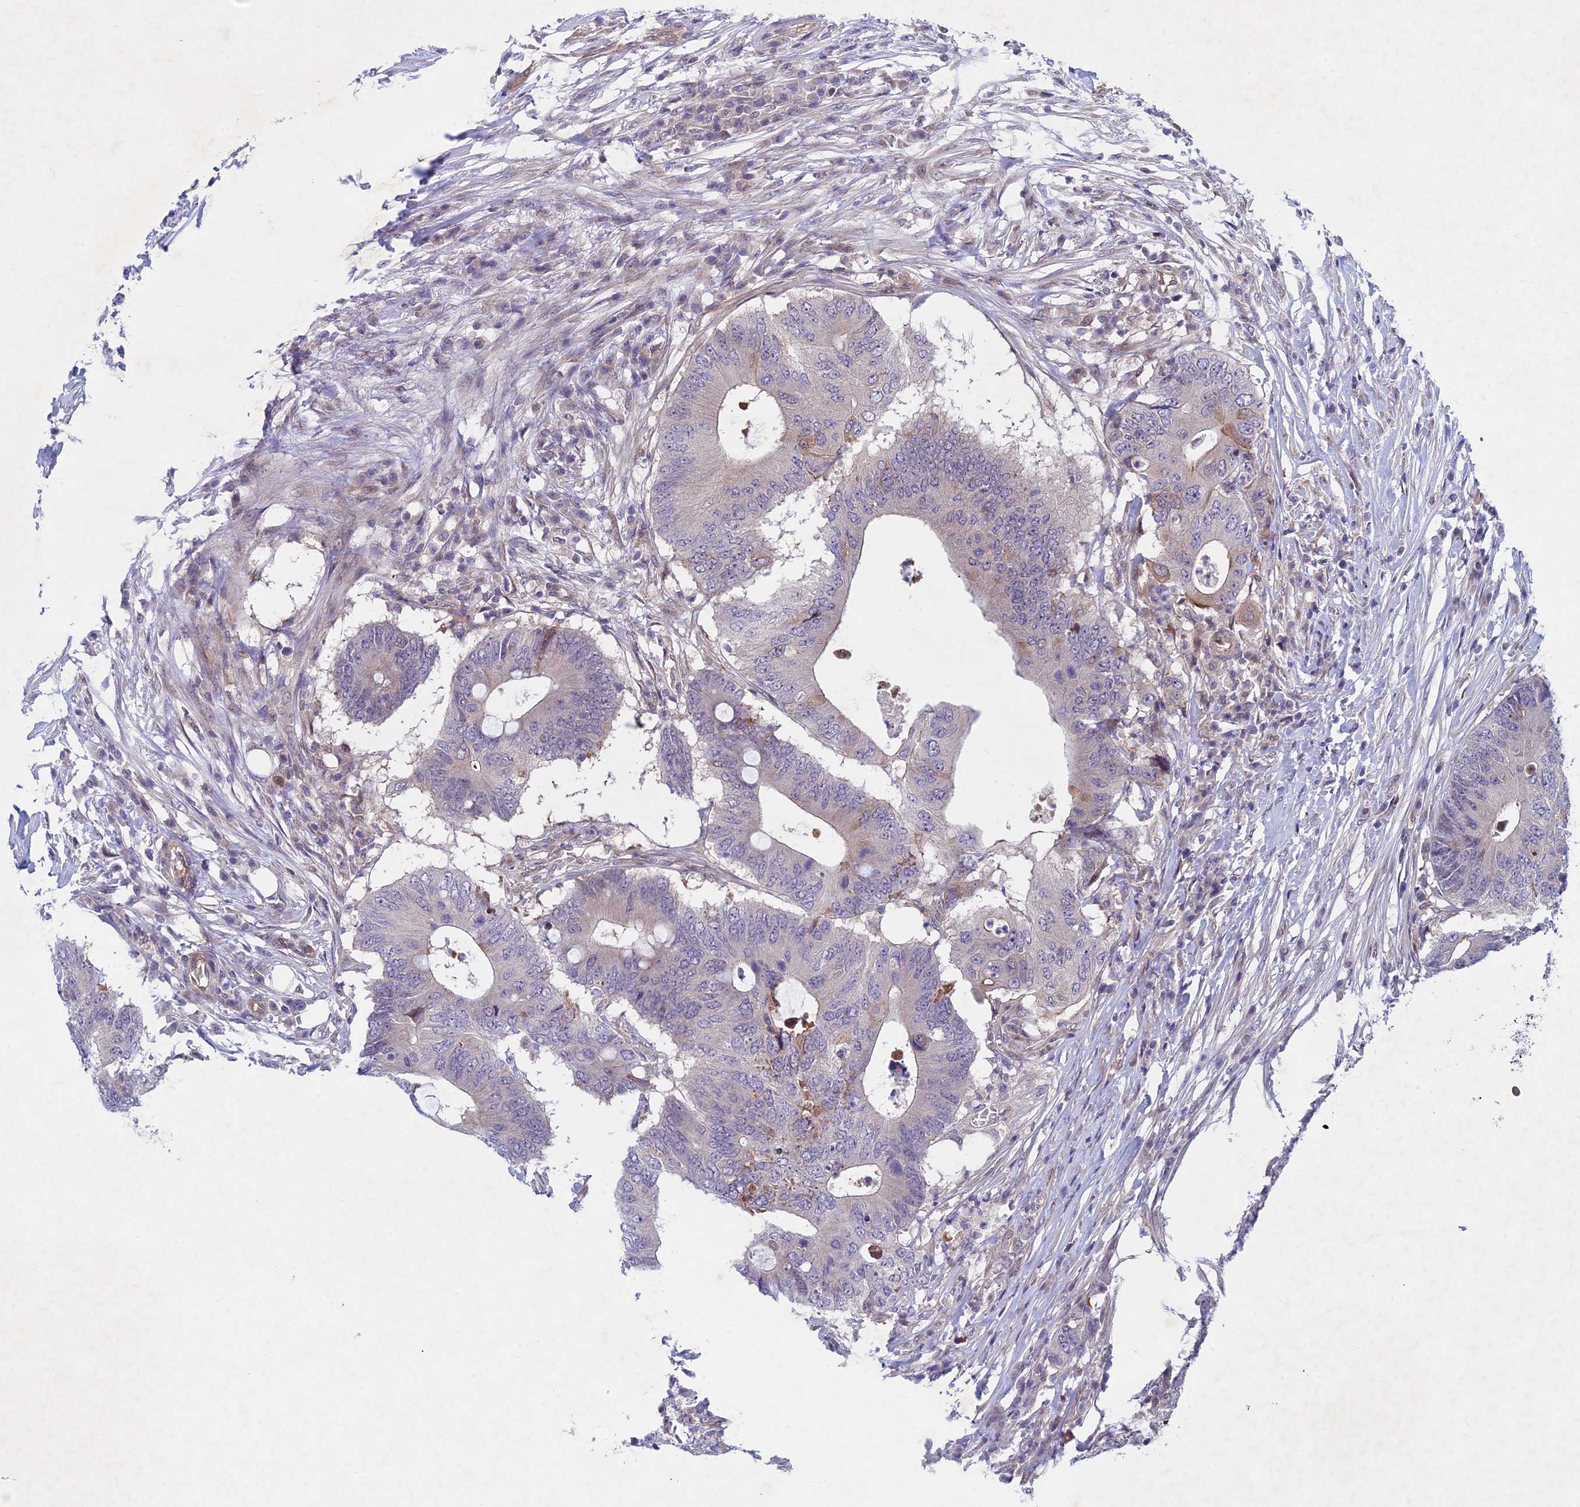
{"staining": {"intensity": "negative", "quantity": "none", "location": "none"}, "tissue": "colorectal cancer", "cell_type": "Tumor cells", "image_type": "cancer", "snomed": [{"axis": "morphology", "description": "Adenocarcinoma, NOS"}, {"axis": "topography", "description": "Colon"}], "caption": "The immunohistochemistry image has no significant staining in tumor cells of colorectal adenocarcinoma tissue. The staining is performed using DAB brown chromogen with nuclei counter-stained in using hematoxylin.", "gene": "PTHLH", "patient": {"sex": "male", "age": 71}}